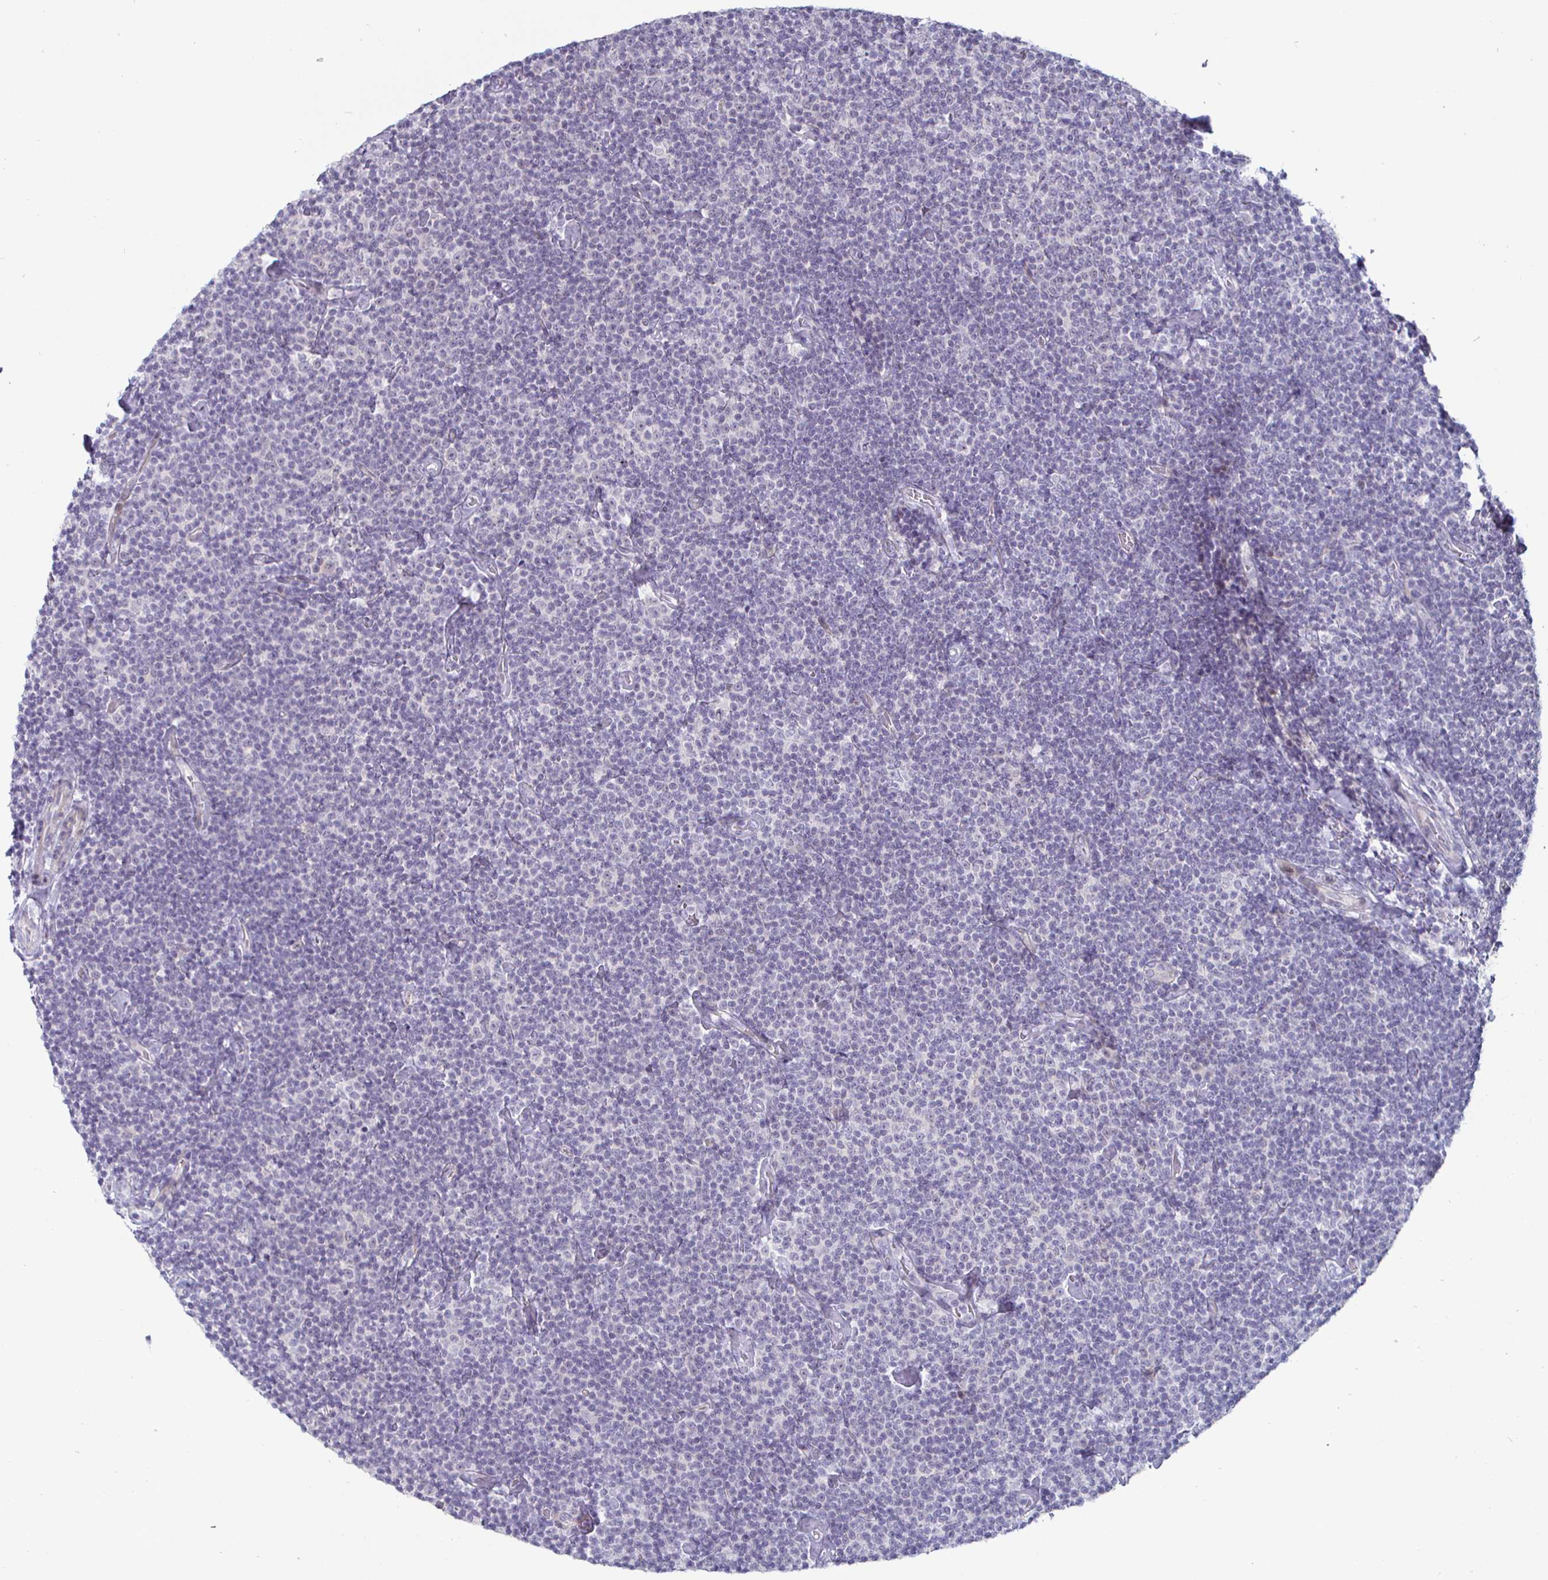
{"staining": {"intensity": "negative", "quantity": "none", "location": "none"}, "tissue": "lymphoma", "cell_type": "Tumor cells", "image_type": "cancer", "snomed": [{"axis": "morphology", "description": "Malignant lymphoma, non-Hodgkin's type, Low grade"}, {"axis": "topography", "description": "Lymph node"}], "caption": "There is no significant staining in tumor cells of lymphoma.", "gene": "DMRTB1", "patient": {"sex": "male", "age": 81}}